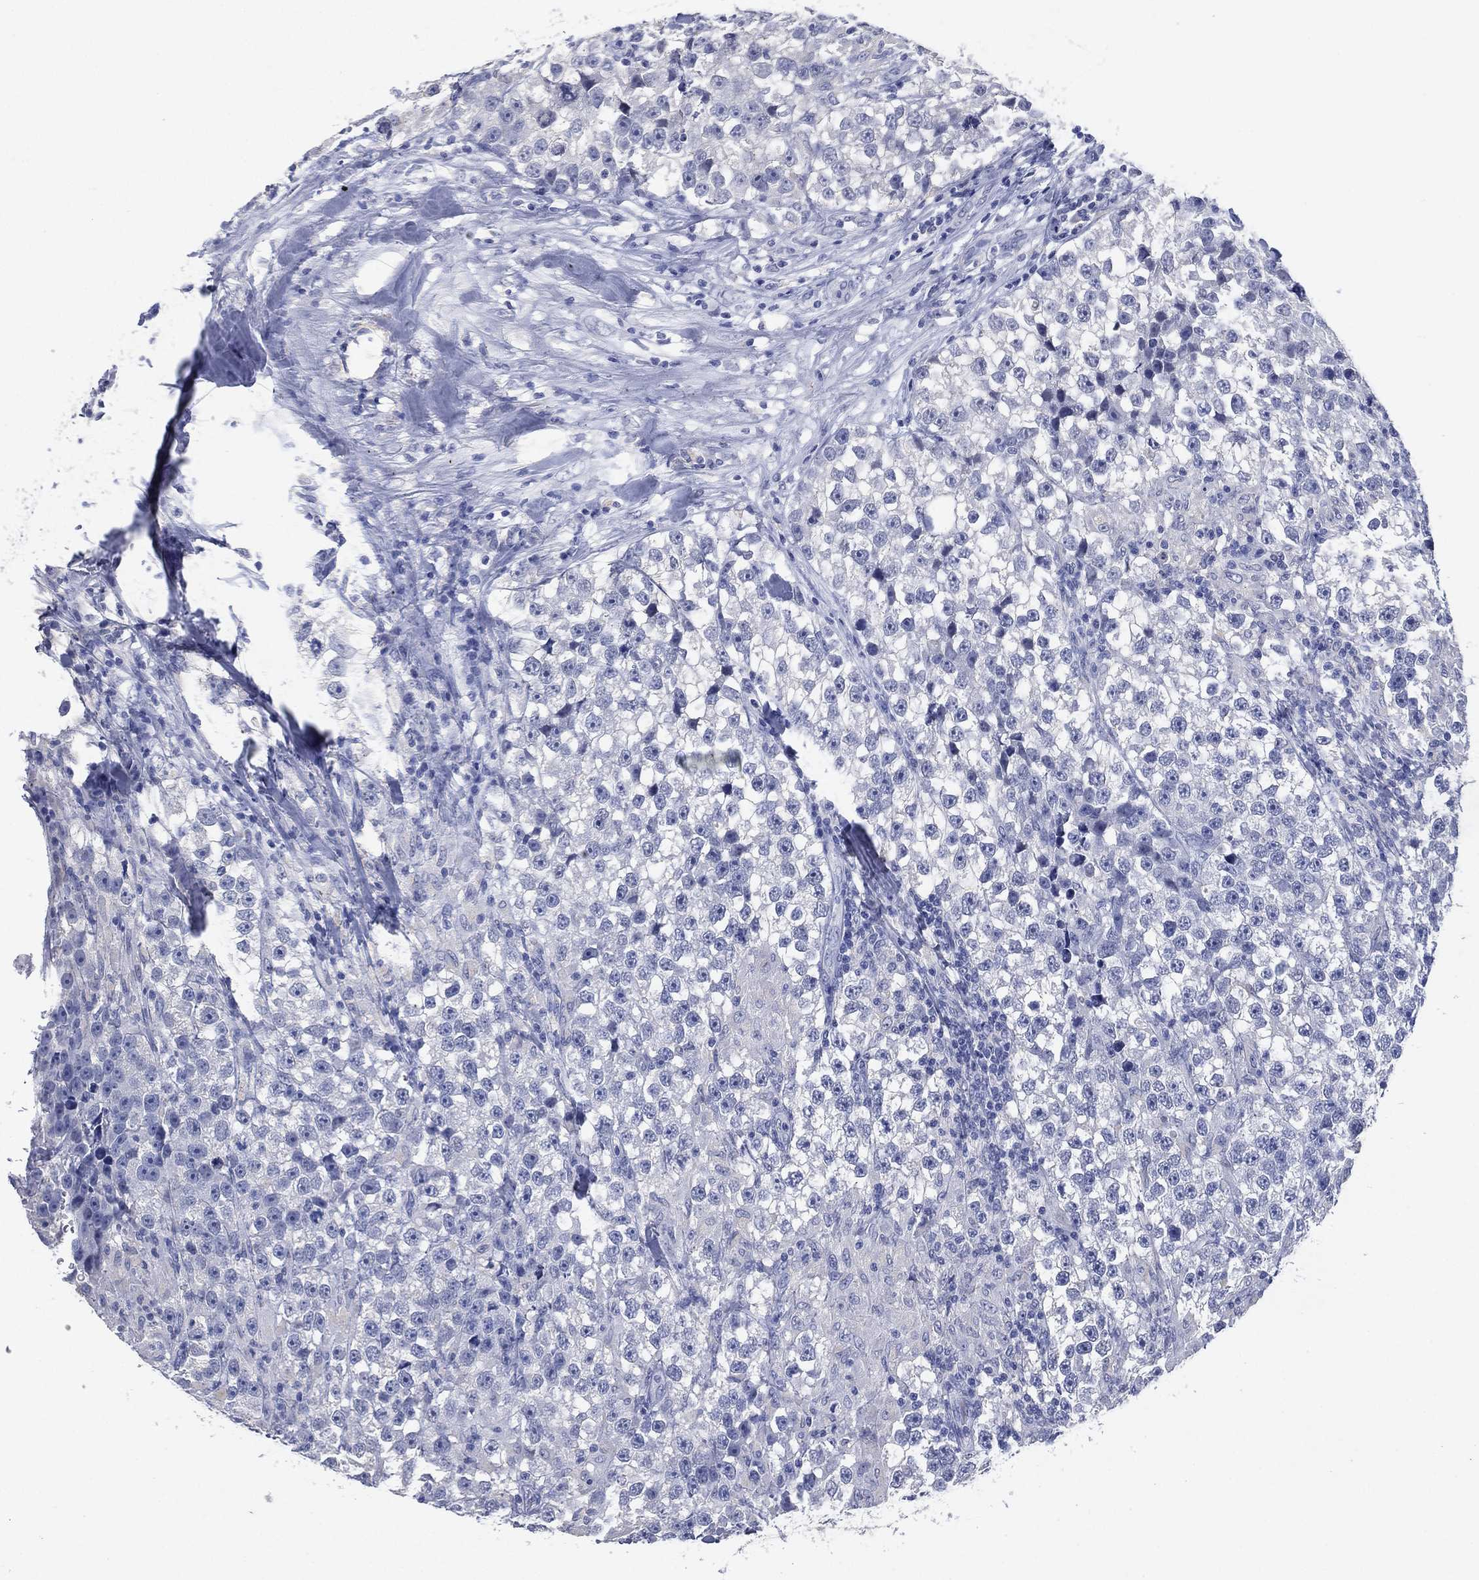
{"staining": {"intensity": "negative", "quantity": "none", "location": "none"}, "tissue": "testis cancer", "cell_type": "Tumor cells", "image_type": "cancer", "snomed": [{"axis": "morphology", "description": "Seminoma, NOS"}, {"axis": "topography", "description": "Testis"}], "caption": "A high-resolution image shows IHC staining of seminoma (testis), which displays no significant staining in tumor cells. Nuclei are stained in blue.", "gene": "FSCN2", "patient": {"sex": "male", "age": 46}}